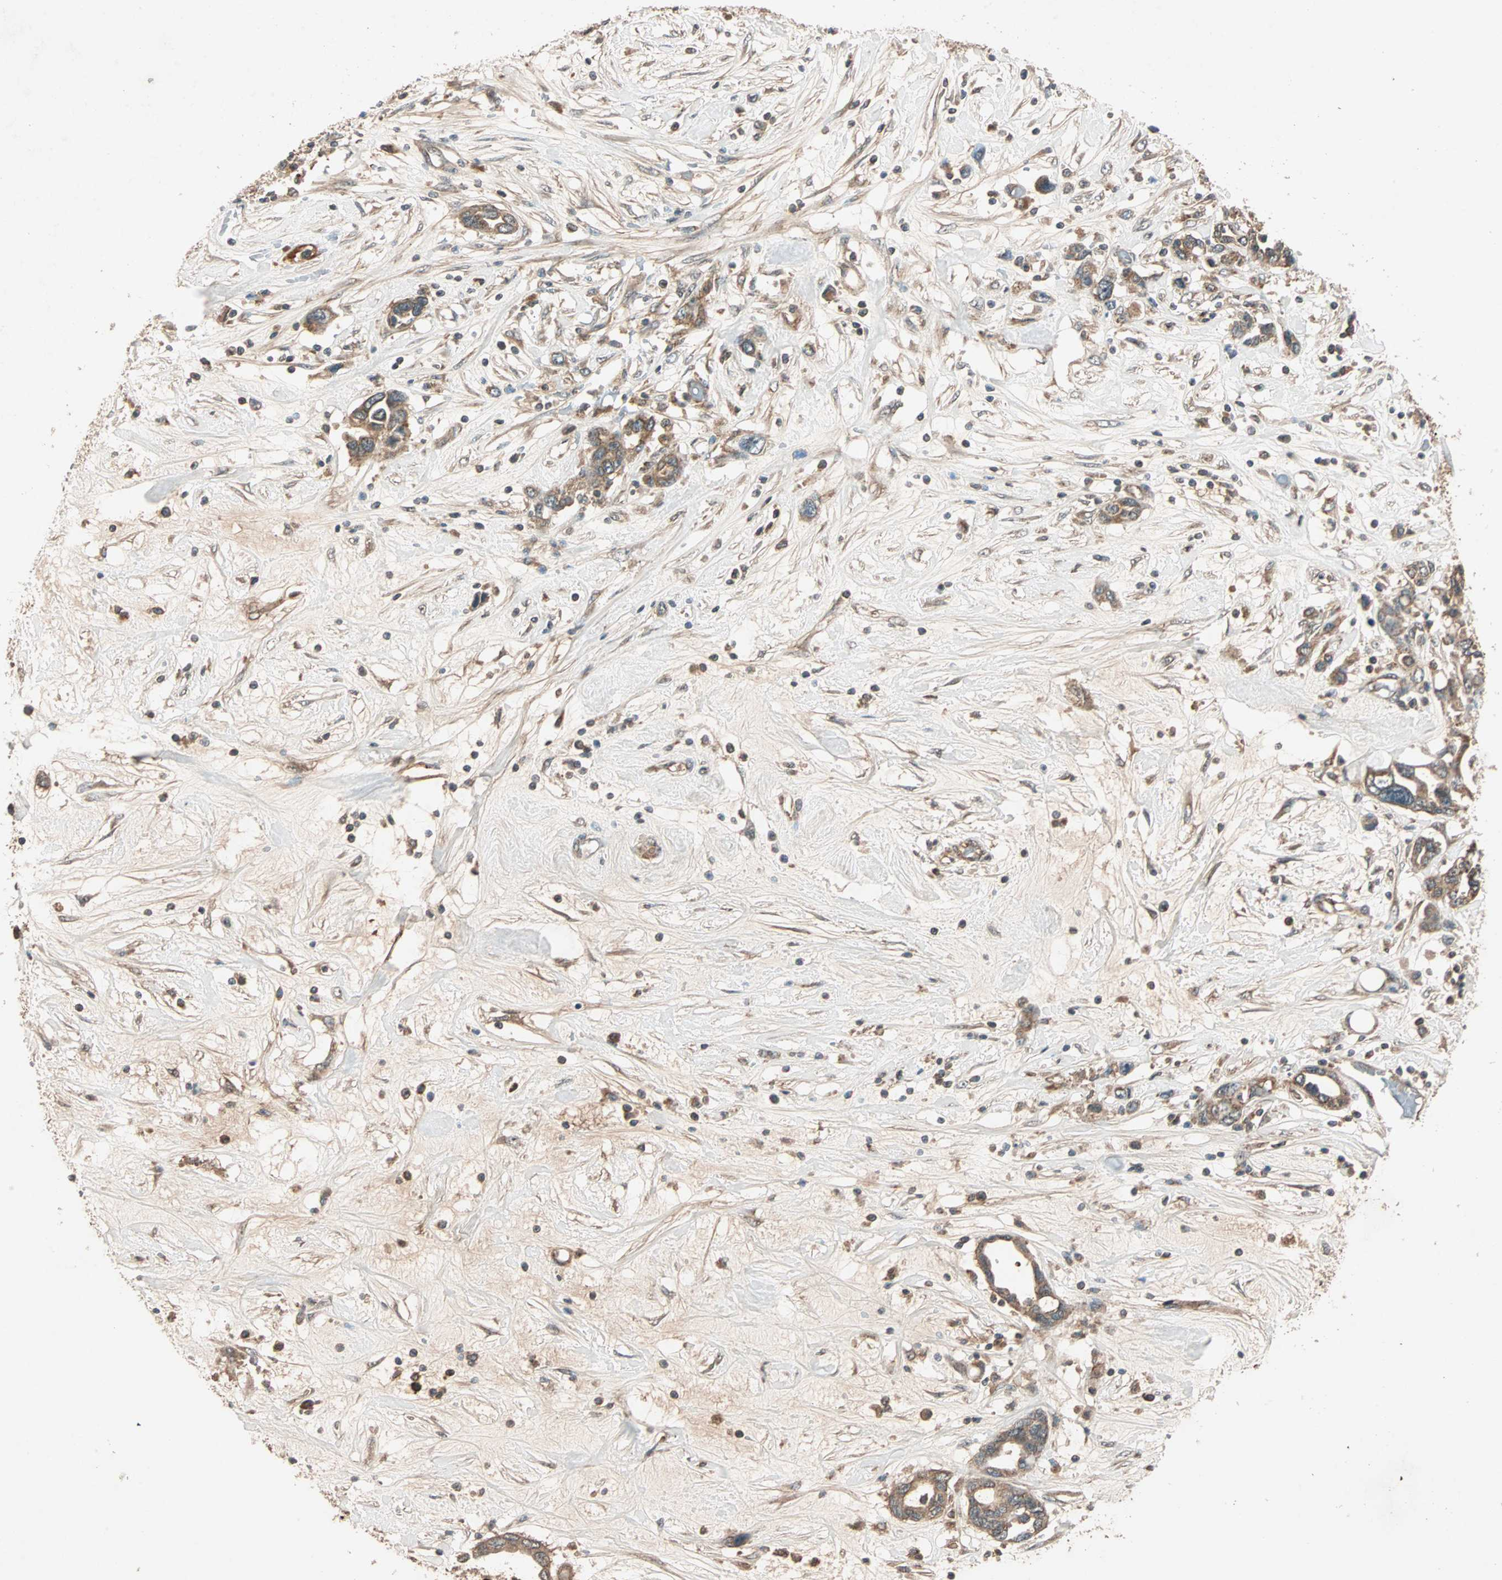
{"staining": {"intensity": "moderate", "quantity": ">75%", "location": "cytoplasmic/membranous"}, "tissue": "pancreatic cancer", "cell_type": "Tumor cells", "image_type": "cancer", "snomed": [{"axis": "morphology", "description": "Adenocarcinoma, NOS"}, {"axis": "topography", "description": "Pancreas"}], "caption": "Immunohistochemistry micrograph of neoplastic tissue: adenocarcinoma (pancreatic) stained using immunohistochemistry (IHC) reveals medium levels of moderate protein expression localized specifically in the cytoplasmic/membranous of tumor cells, appearing as a cytoplasmic/membranous brown color.", "gene": "MAPK1", "patient": {"sex": "female", "age": 57}}